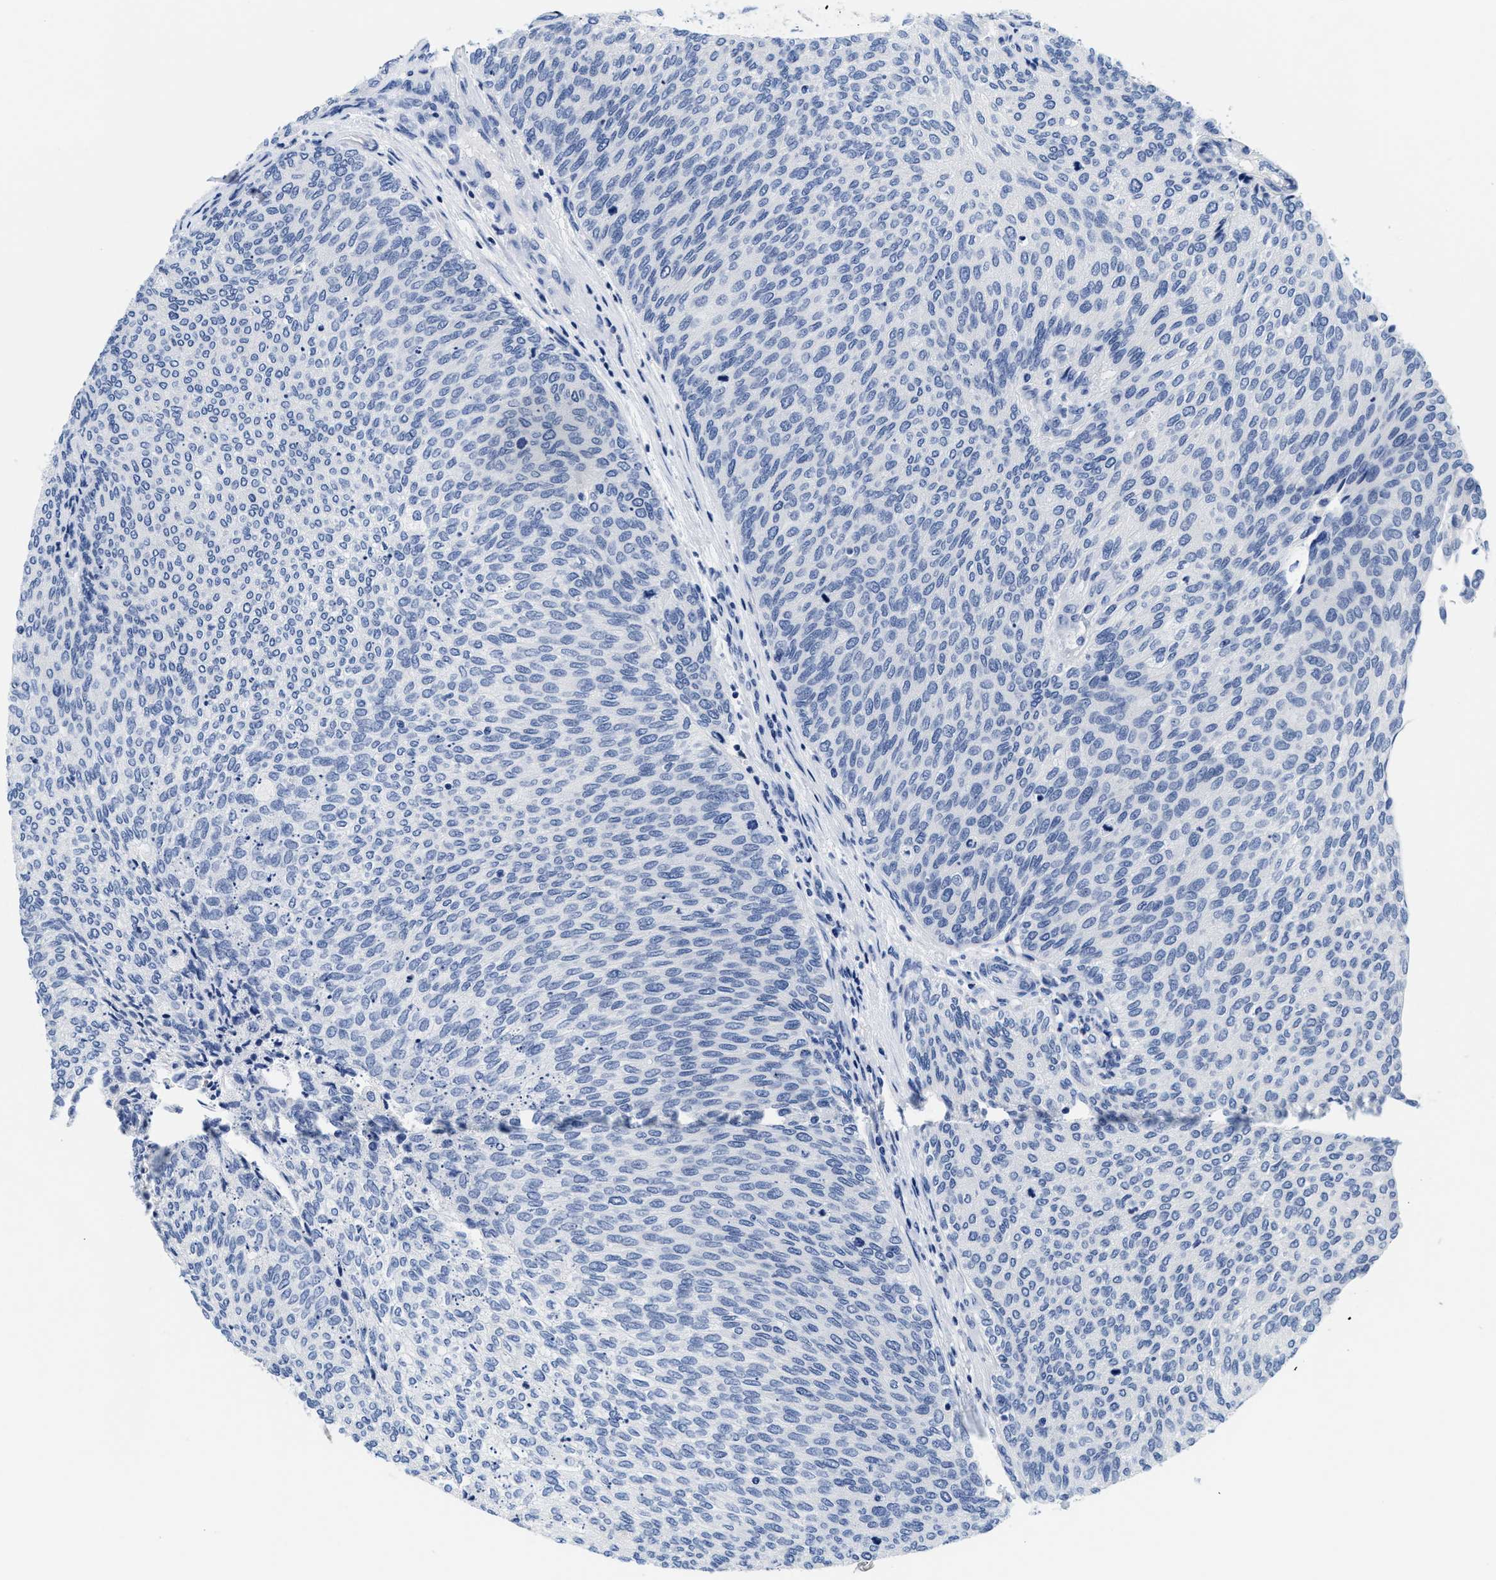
{"staining": {"intensity": "negative", "quantity": "none", "location": "none"}, "tissue": "urothelial cancer", "cell_type": "Tumor cells", "image_type": "cancer", "snomed": [{"axis": "morphology", "description": "Urothelial carcinoma, Low grade"}, {"axis": "topography", "description": "Urinary bladder"}], "caption": "Low-grade urothelial carcinoma stained for a protein using immunohistochemistry (IHC) exhibits no staining tumor cells.", "gene": "TTC3", "patient": {"sex": "female", "age": 79}}